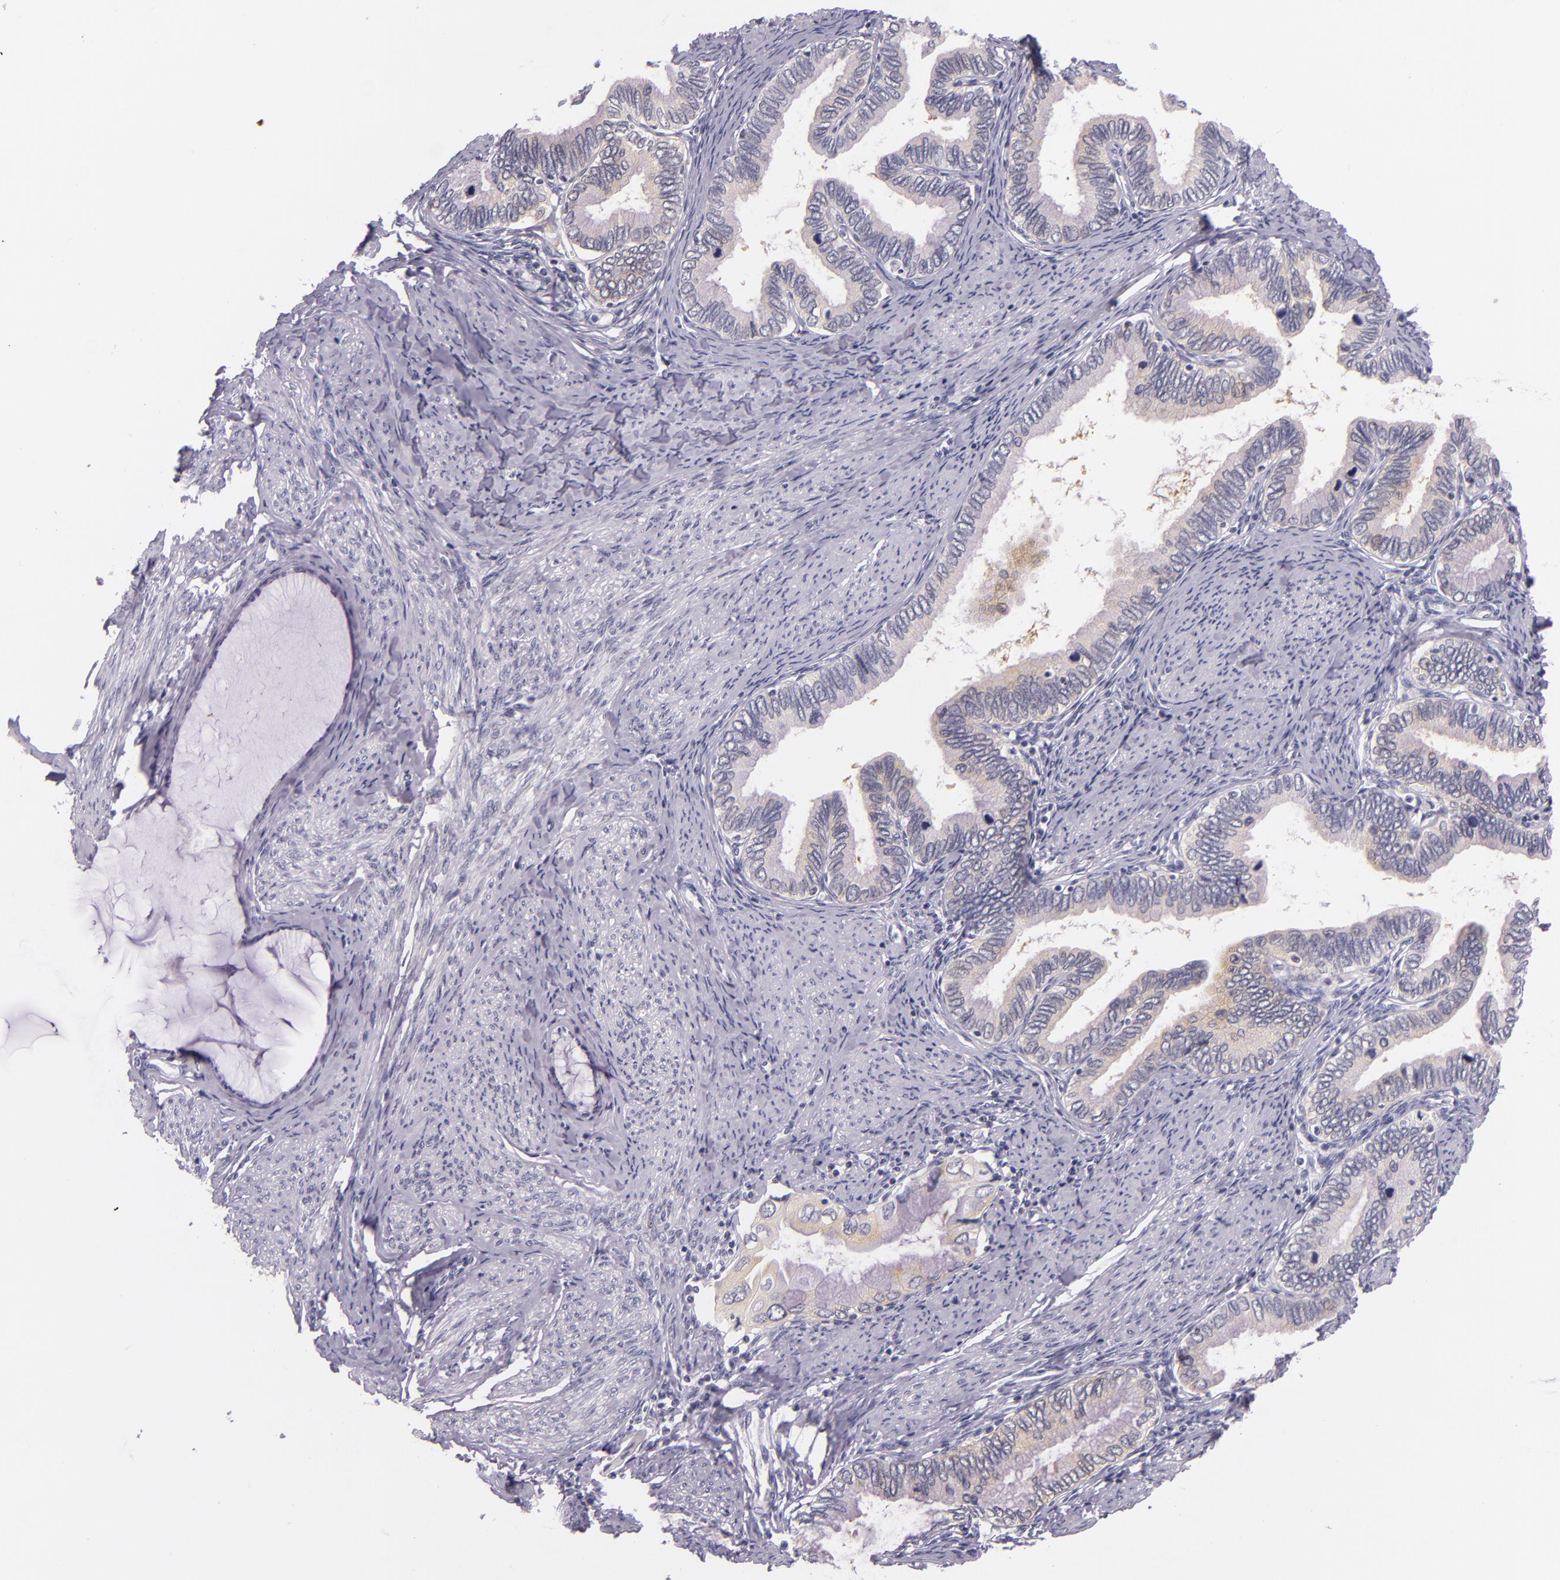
{"staining": {"intensity": "moderate", "quantity": "25%-75%", "location": "cytoplasmic/membranous"}, "tissue": "cervical cancer", "cell_type": "Tumor cells", "image_type": "cancer", "snomed": [{"axis": "morphology", "description": "Adenocarcinoma, NOS"}, {"axis": "topography", "description": "Cervix"}], "caption": "Human adenocarcinoma (cervical) stained for a protein (brown) demonstrates moderate cytoplasmic/membranous positive expression in approximately 25%-75% of tumor cells.", "gene": "HSP90AA1", "patient": {"sex": "female", "age": 49}}